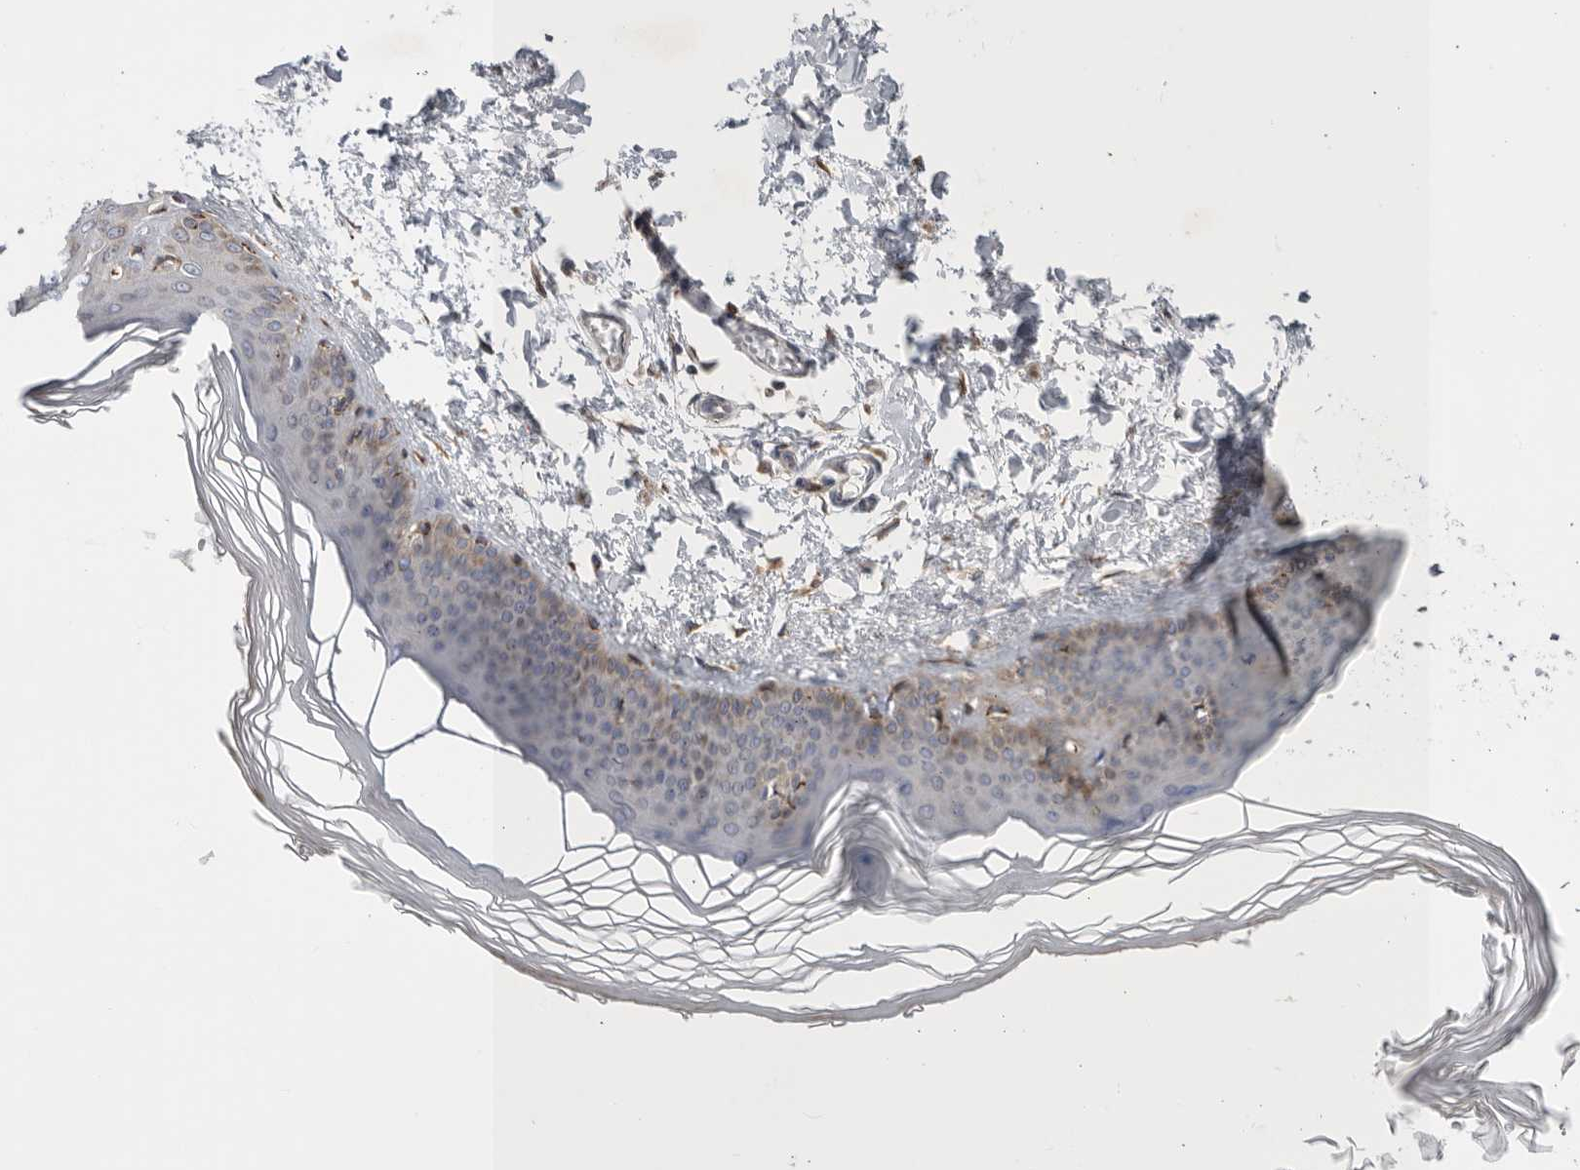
{"staining": {"intensity": "moderate", "quantity": ">75%", "location": "cytoplasmic/membranous"}, "tissue": "skin", "cell_type": "Fibroblasts", "image_type": "normal", "snomed": [{"axis": "morphology", "description": "Normal tissue, NOS"}, {"axis": "topography", "description": "Skin"}], "caption": "Protein expression analysis of unremarkable human skin reveals moderate cytoplasmic/membranous staining in about >75% of fibroblasts.", "gene": "GANAB", "patient": {"sex": "female", "age": 27}}